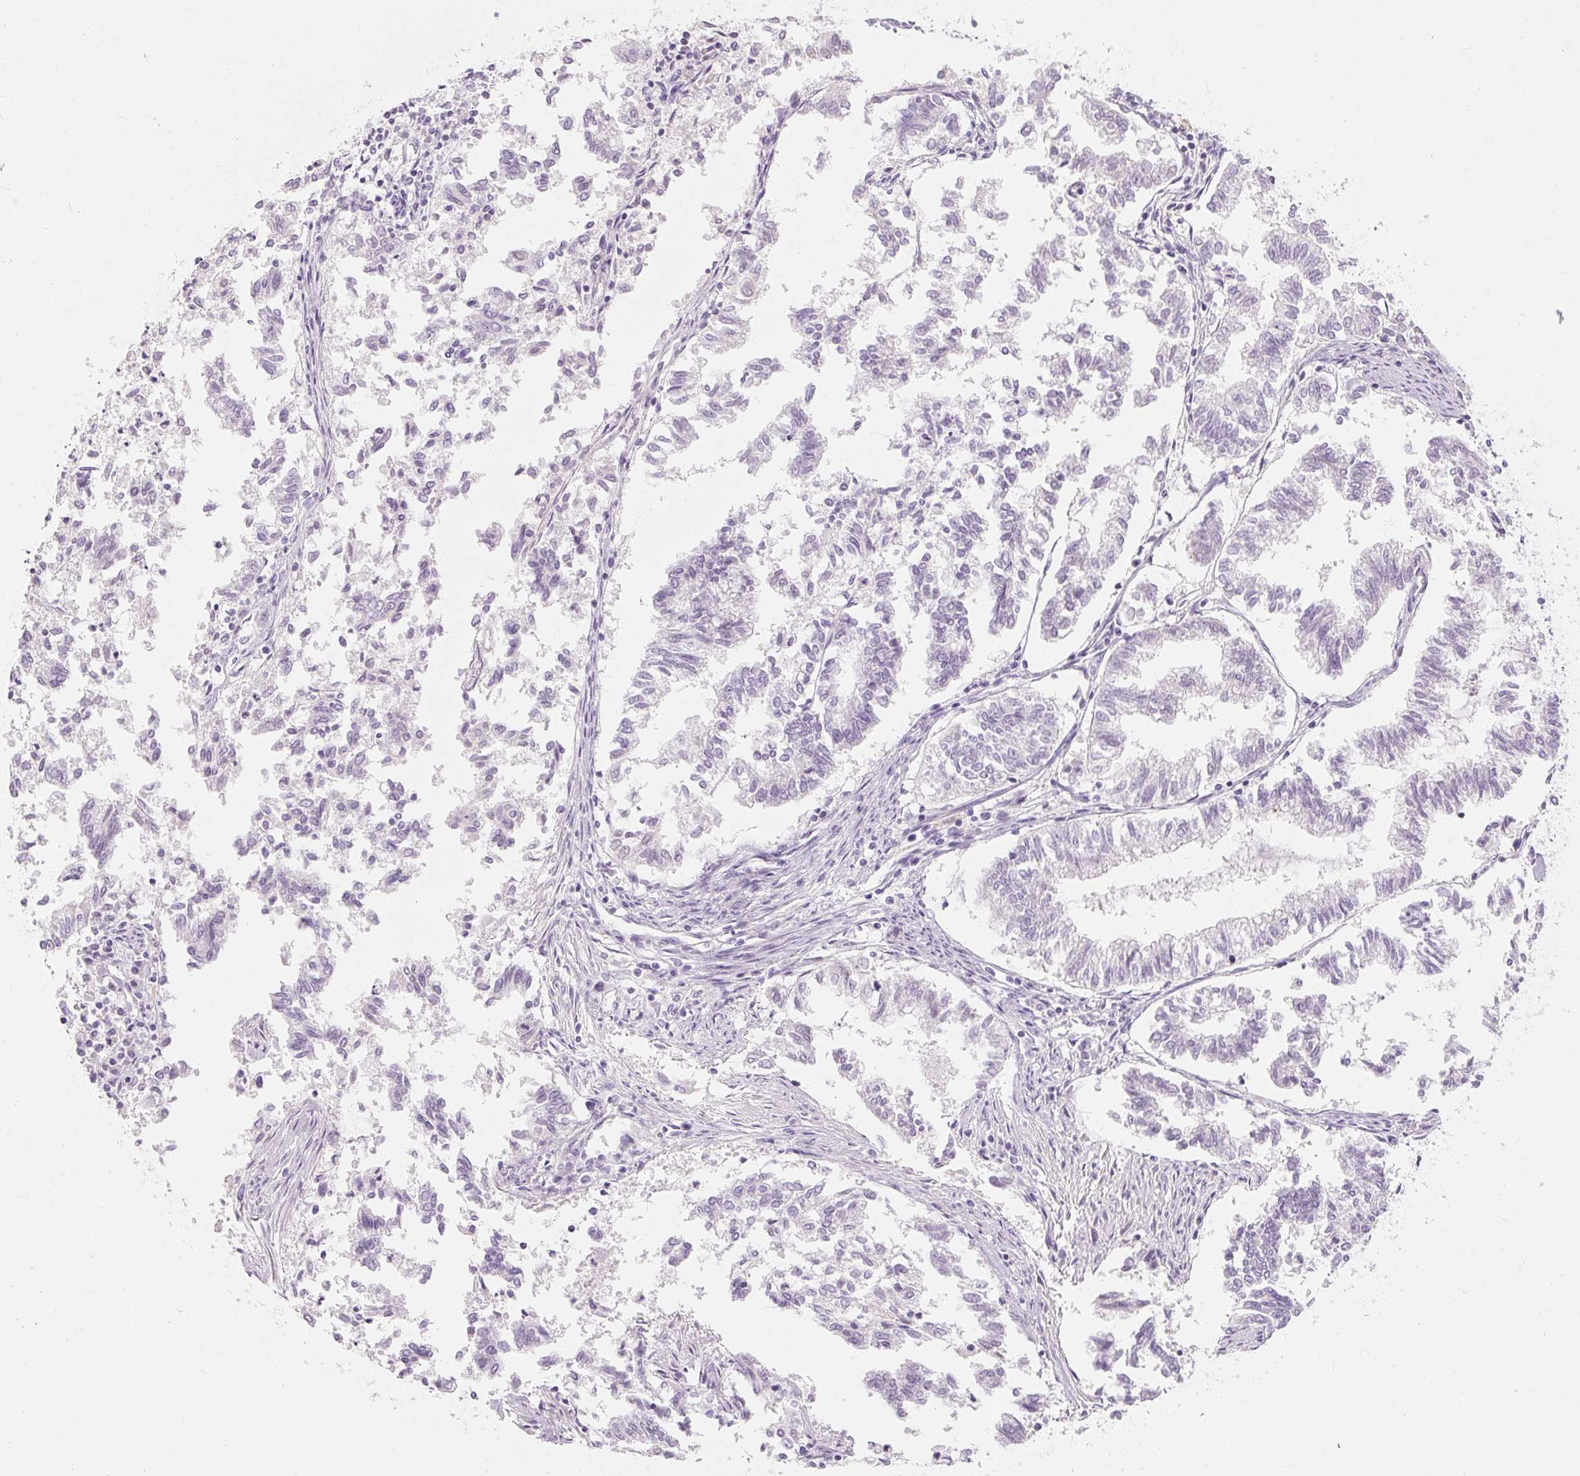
{"staining": {"intensity": "negative", "quantity": "none", "location": "none"}, "tissue": "endometrial cancer", "cell_type": "Tumor cells", "image_type": "cancer", "snomed": [{"axis": "morphology", "description": "Necrosis, NOS"}, {"axis": "morphology", "description": "Adenocarcinoma, NOS"}, {"axis": "topography", "description": "Endometrium"}], "caption": "A photomicrograph of endometrial adenocarcinoma stained for a protein shows no brown staining in tumor cells.", "gene": "NFE2L3", "patient": {"sex": "female", "age": 79}}